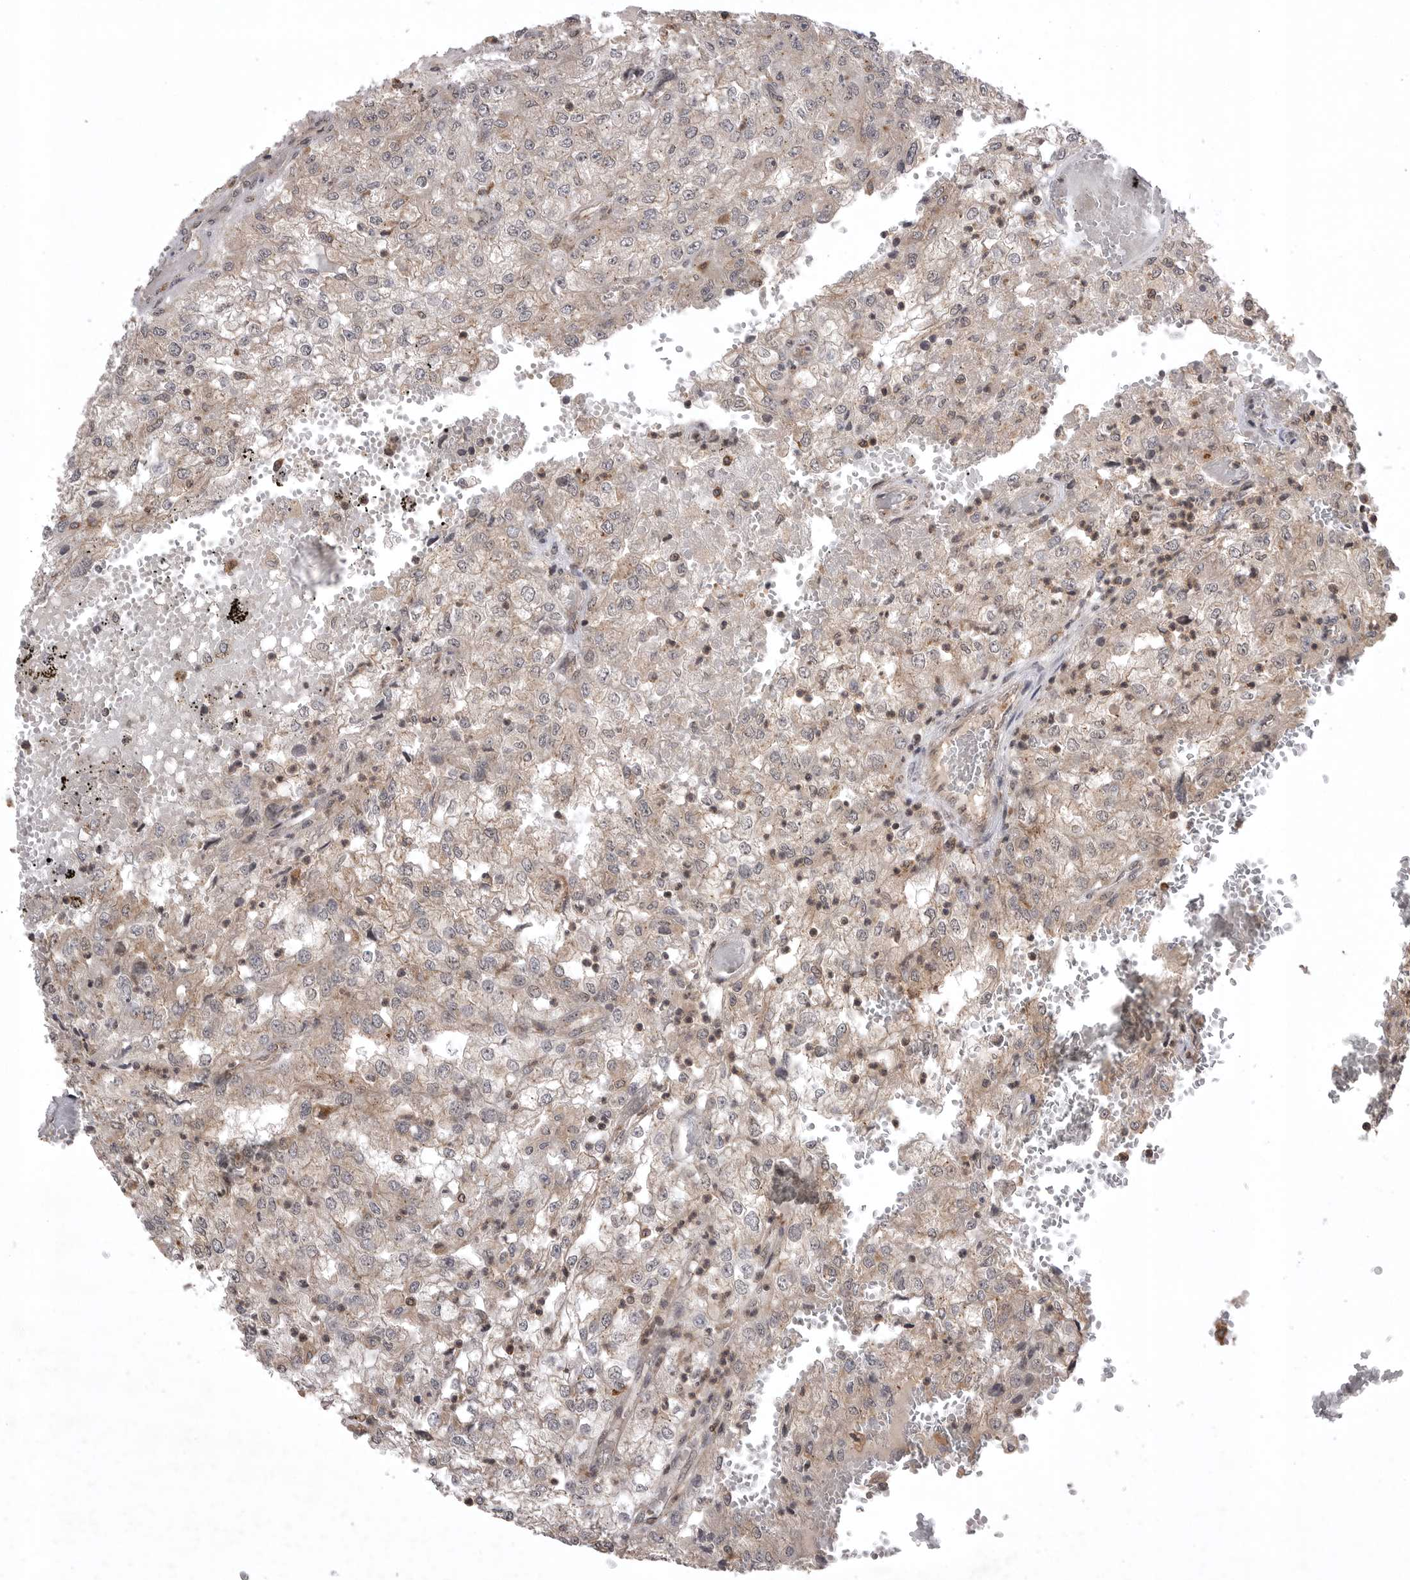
{"staining": {"intensity": "negative", "quantity": "none", "location": "none"}, "tissue": "renal cancer", "cell_type": "Tumor cells", "image_type": "cancer", "snomed": [{"axis": "morphology", "description": "Adenocarcinoma, NOS"}, {"axis": "topography", "description": "Kidney"}], "caption": "DAB (3,3'-diaminobenzidine) immunohistochemical staining of renal adenocarcinoma displays no significant staining in tumor cells.", "gene": "AOAH", "patient": {"sex": "female", "age": 54}}